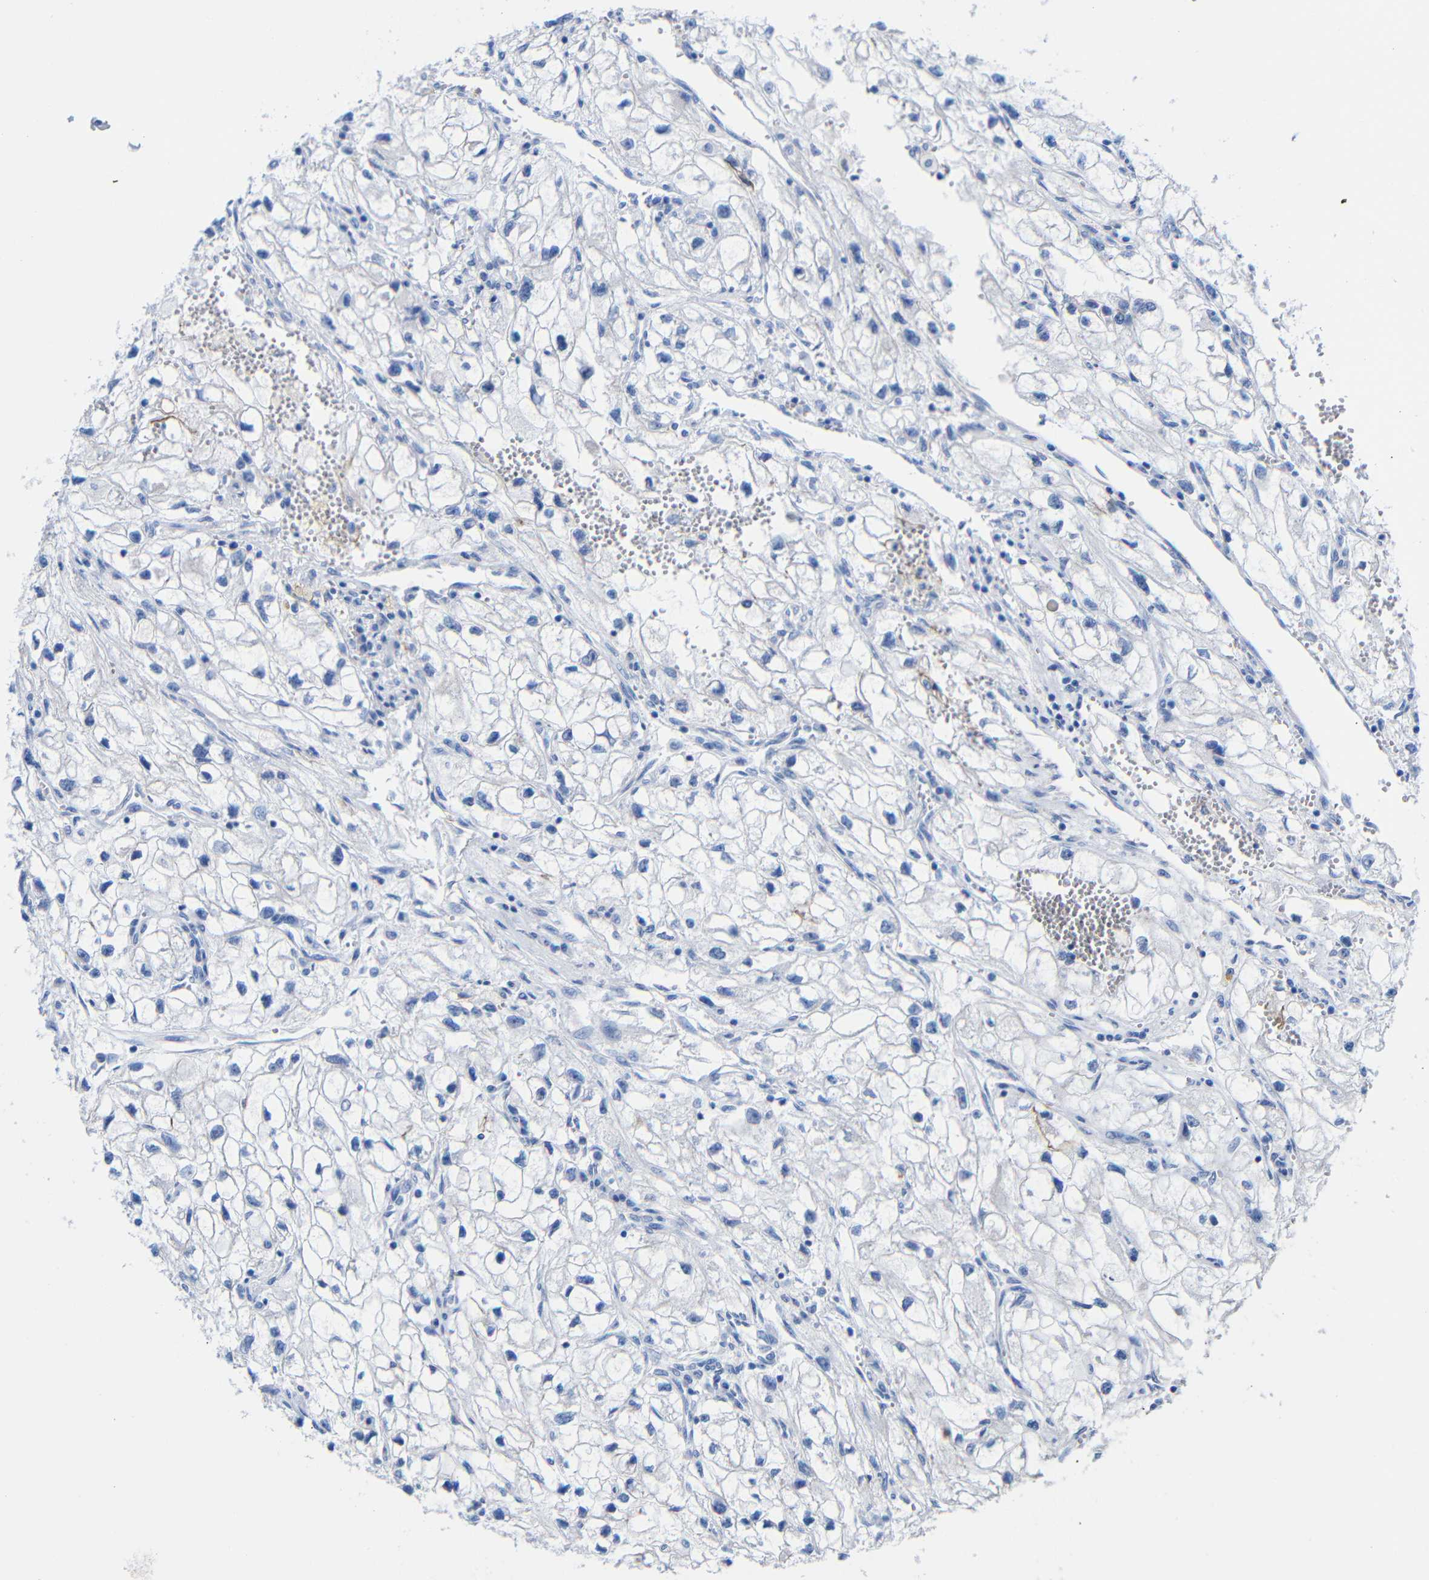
{"staining": {"intensity": "negative", "quantity": "none", "location": "none"}, "tissue": "renal cancer", "cell_type": "Tumor cells", "image_type": "cancer", "snomed": [{"axis": "morphology", "description": "Adenocarcinoma, NOS"}, {"axis": "topography", "description": "Kidney"}], "caption": "Renal adenocarcinoma stained for a protein using immunohistochemistry (IHC) shows no staining tumor cells.", "gene": "CGNL1", "patient": {"sex": "female", "age": 70}}